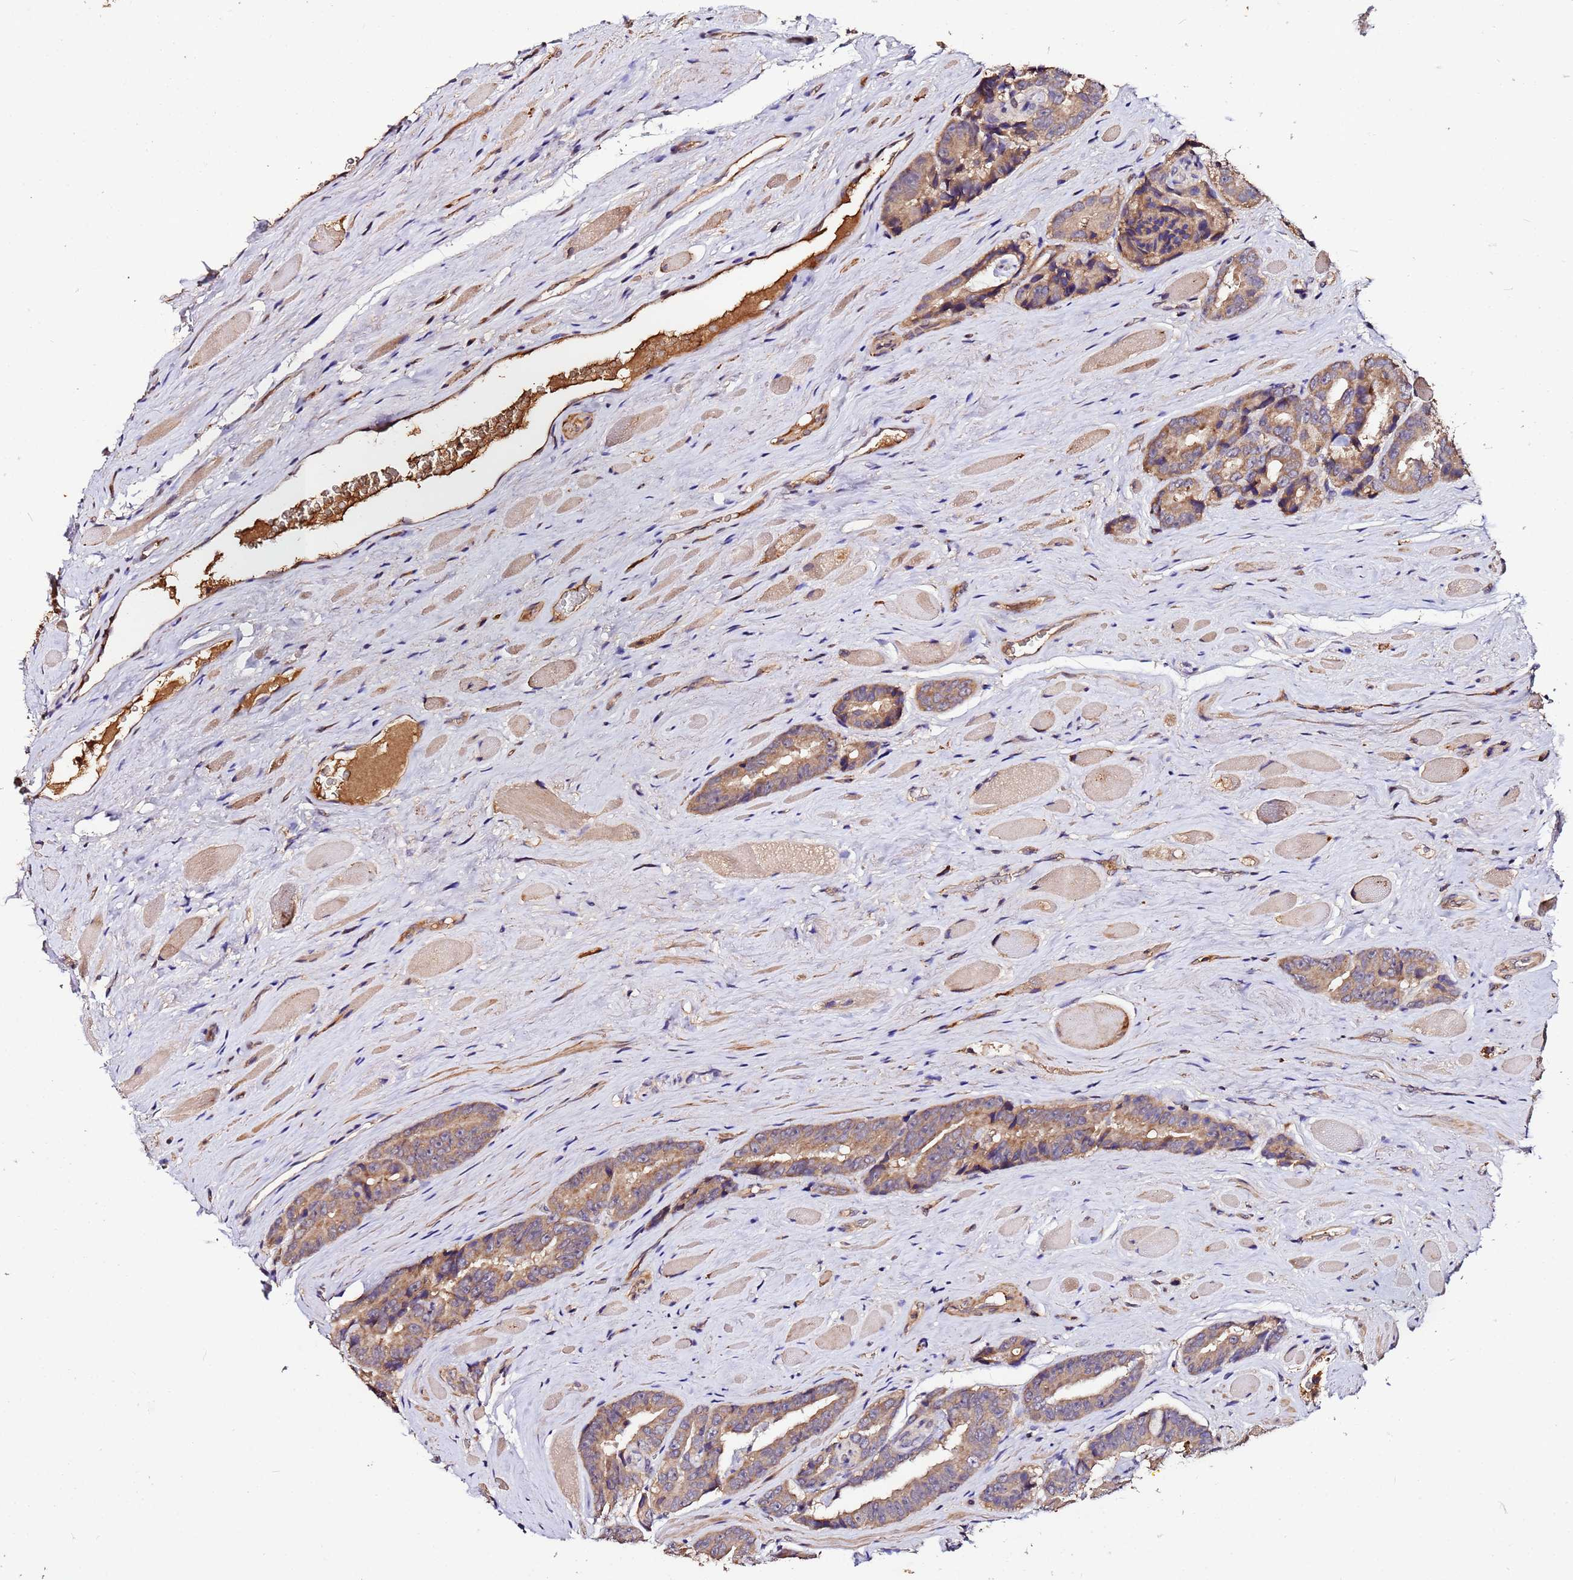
{"staining": {"intensity": "moderate", "quantity": ">75%", "location": "cytoplasmic/membranous"}, "tissue": "prostate cancer", "cell_type": "Tumor cells", "image_type": "cancer", "snomed": [{"axis": "morphology", "description": "Adenocarcinoma, High grade"}, {"axis": "topography", "description": "Prostate"}], "caption": "Tumor cells reveal medium levels of moderate cytoplasmic/membranous positivity in about >75% of cells in human prostate cancer. The staining is performed using DAB (3,3'-diaminobenzidine) brown chromogen to label protein expression. The nuclei are counter-stained blue using hematoxylin.", "gene": "MTERF1", "patient": {"sex": "male", "age": 72}}